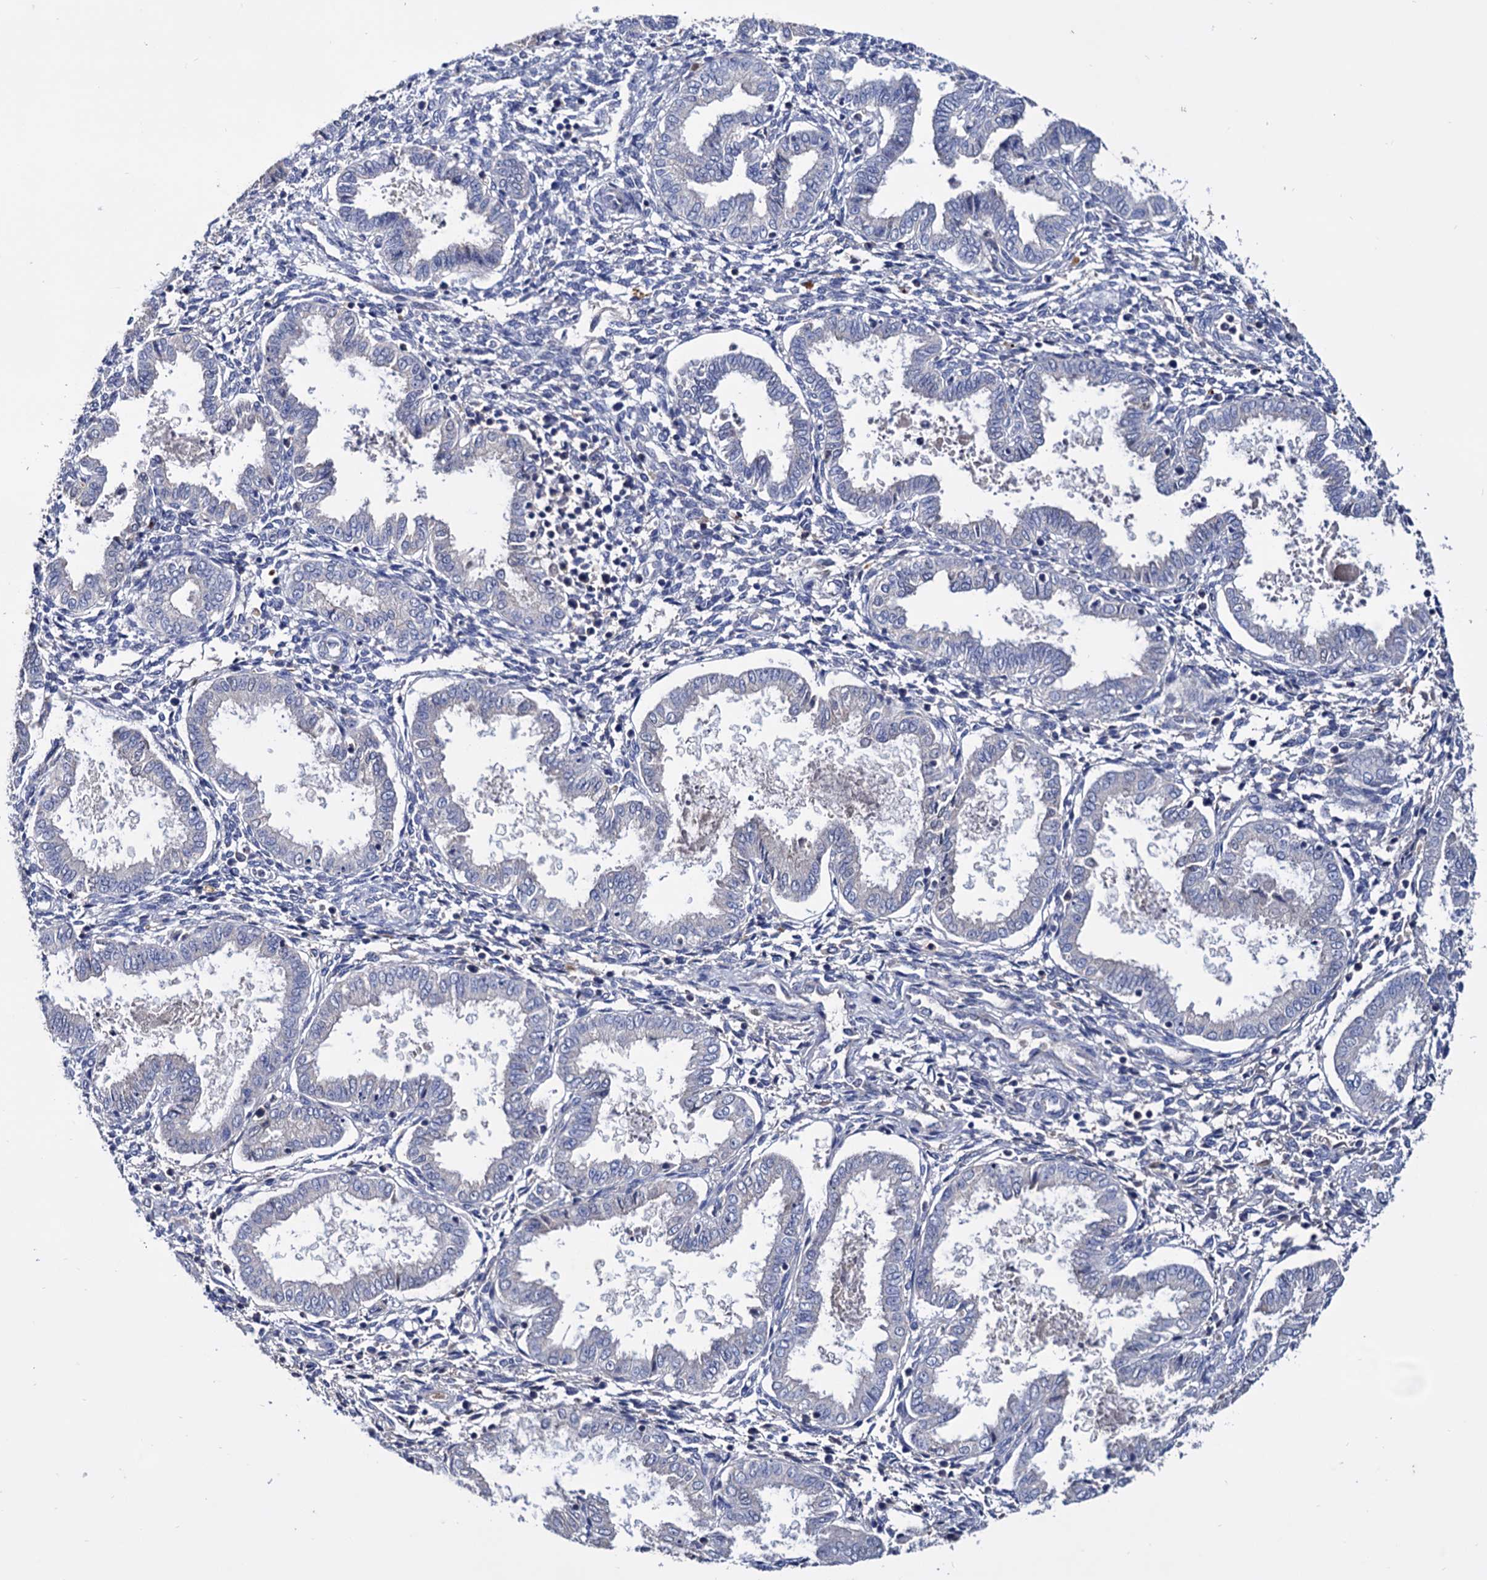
{"staining": {"intensity": "negative", "quantity": "none", "location": "none"}, "tissue": "endometrium", "cell_type": "Cells in endometrial stroma", "image_type": "normal", "snomed": [{"axis": "morphology", "description": "Normal tissue, NOS"}, {"axis": "topography", "description": "Endometrium"}], "caption": "An image of human endometrium is negative for staining in cells in endometrial stroma. (Stains: DAB (3,3'-diaminobenzidine) immunohistochemistry (IHC) with hematoxylin counter stain, Microscopy: brightfield microscopy at high magnification).", "gene": "NPAS4", "patient": {"sex": "female", "age": 33}}